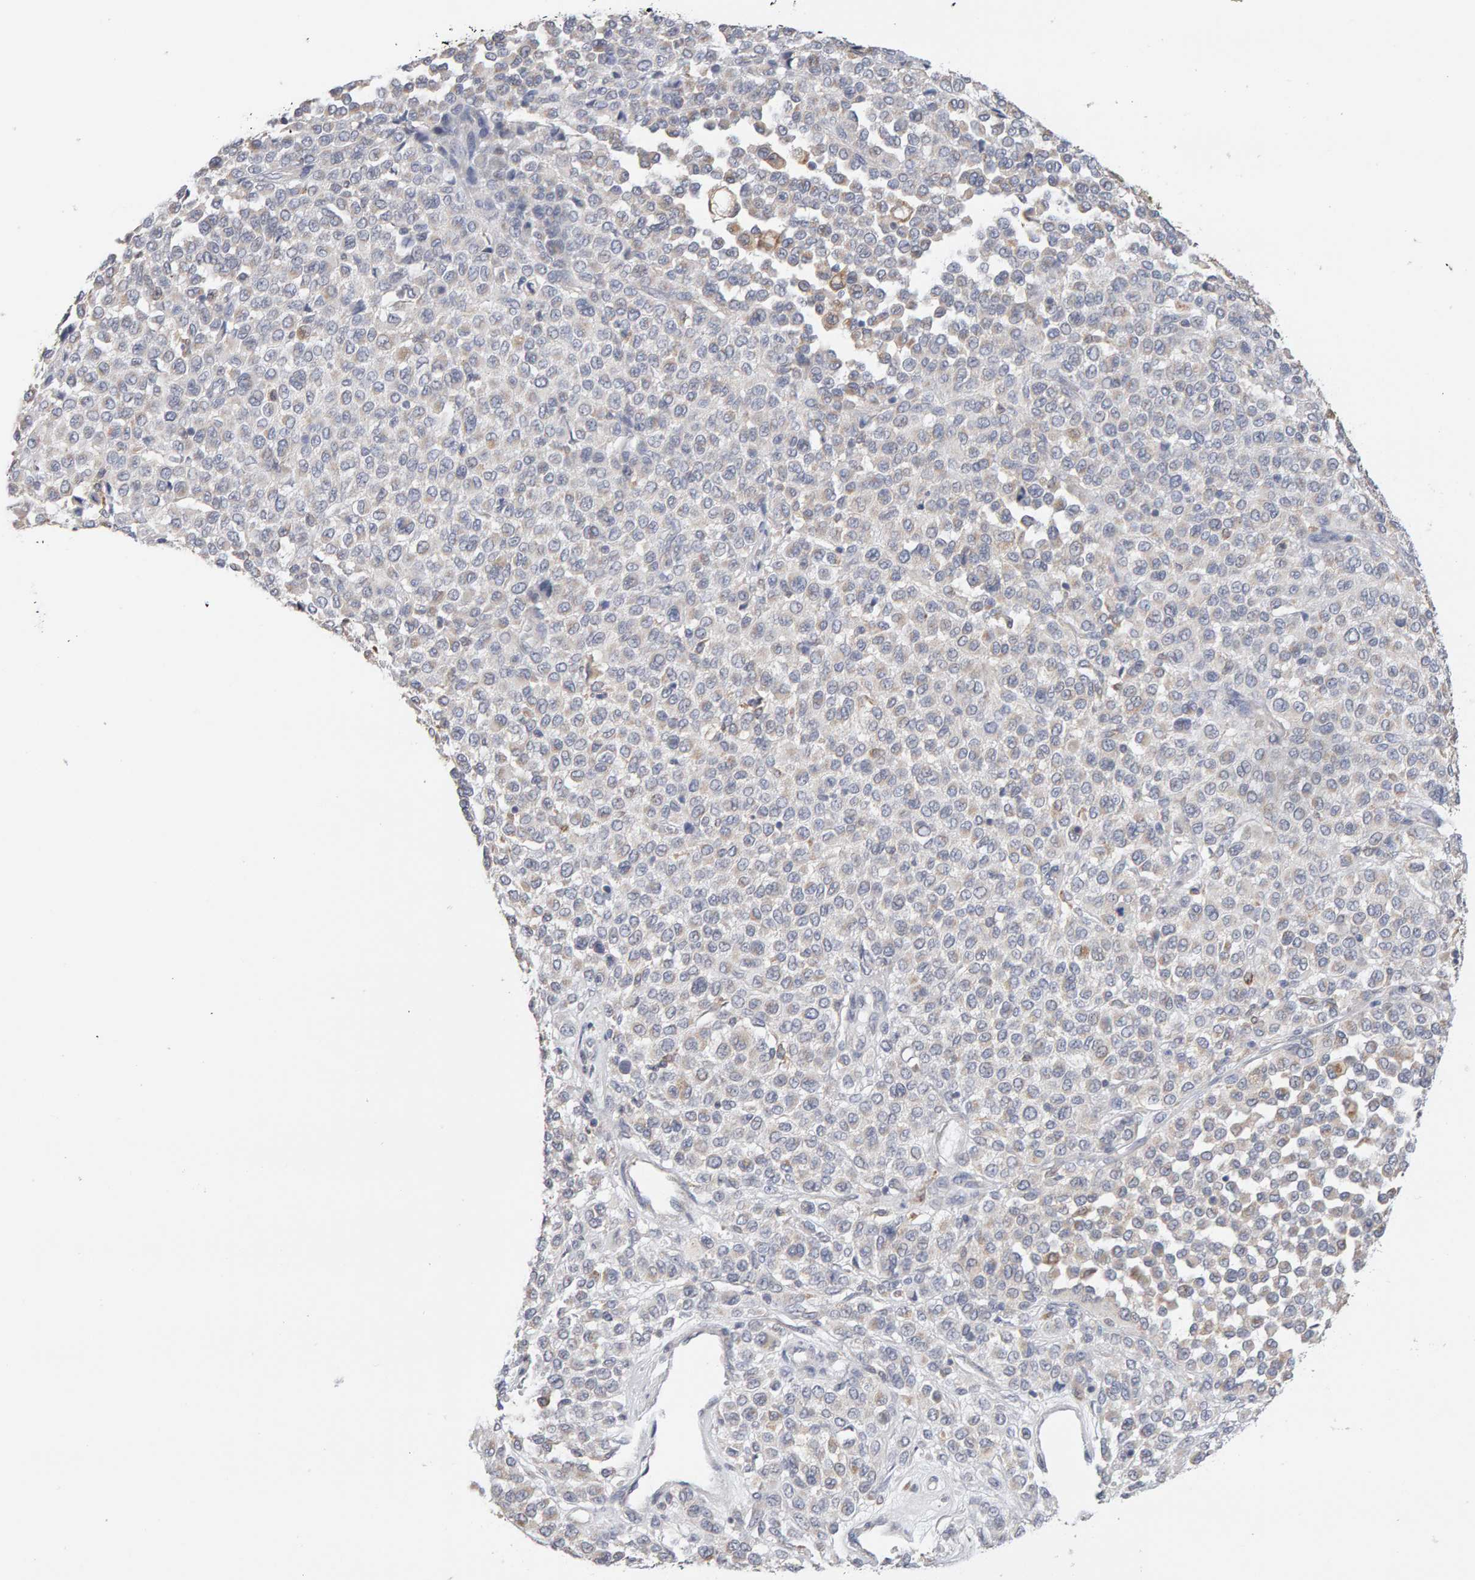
{"staining": {"intensity": "negative", "quantity": "none", "location": "none"}, "tissue": "melanoma", "cell_type": "Tumor cells", "image_type": "cancer", "snomed": [{"axis": "morphology", "description": "Malignant melanoma, Metastatic site"}, {"axis": "topography", "description": "Pancreas"}], "caption": "Immunohistochemistry histopathology image of human malignant melanoma (metastatic site) stained for a protein (brown), which exhibits no staining in tumor cells.", "gene": "SGPL1", "patient": {"sex": "female", "age": 30}}